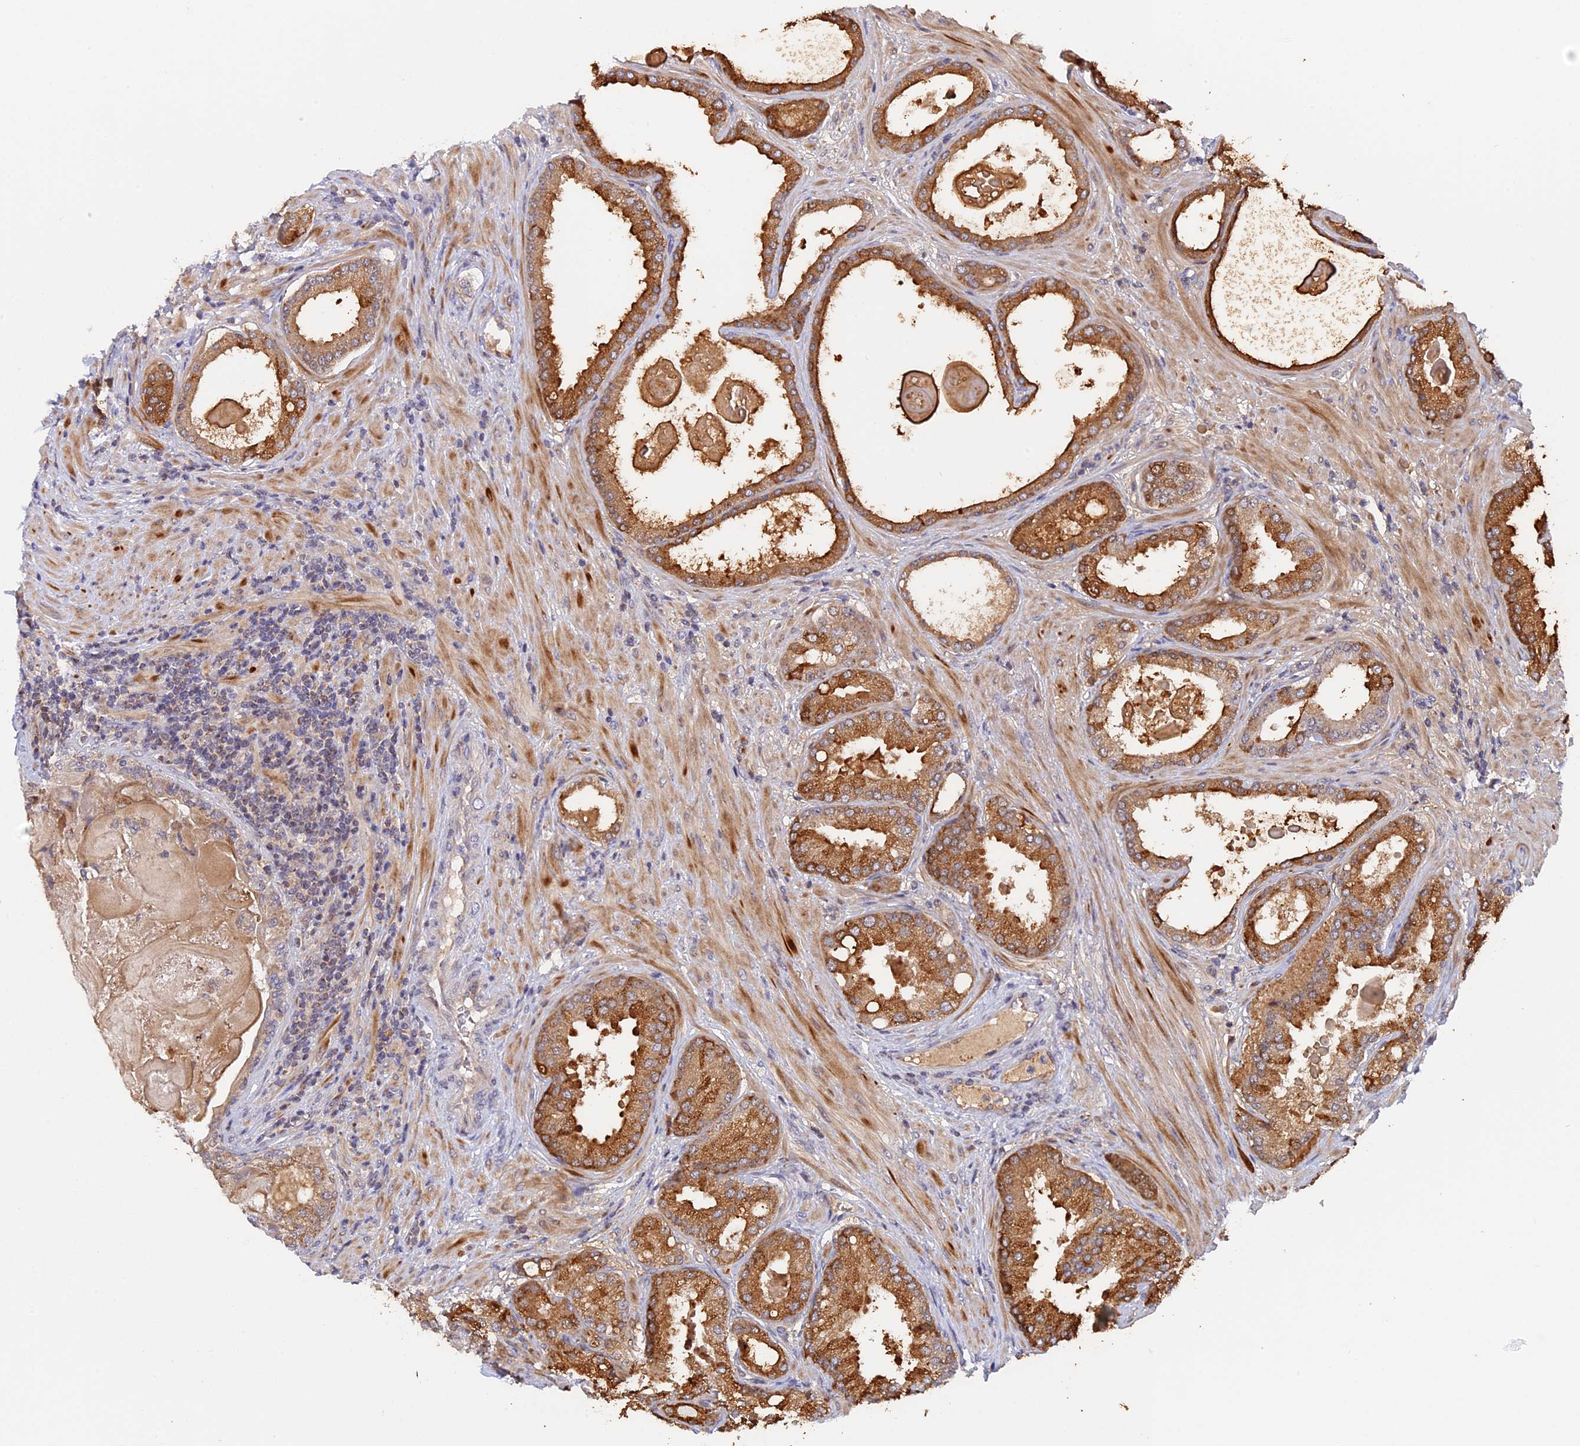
{"staining": {"intensity": "strong", "quantity": ">75%", "location": "cytoplasmic/membranous"}, "tissue": "prostate cancer", "cell_type": "Tumor cells", "image_type": "cancer", "snomed": [{"axis": "morphology", "description": "Adenocarcinoma, Low grade"}, {"axis": "topography", "description": "Prostate"}], "caption": "IHC histopathology image of neoplastic tissue: human adenocarcinoma (low-grade) (prostate) stained using IHC demonstrates high levels of strong protein expression localized specifically in the cytoplasmic/membranous of tumor cells, appearing as a cytoplasmic/membranous brown color.", "gene": "GSKIP", "patient": {"sex": "male", "age": 59}}